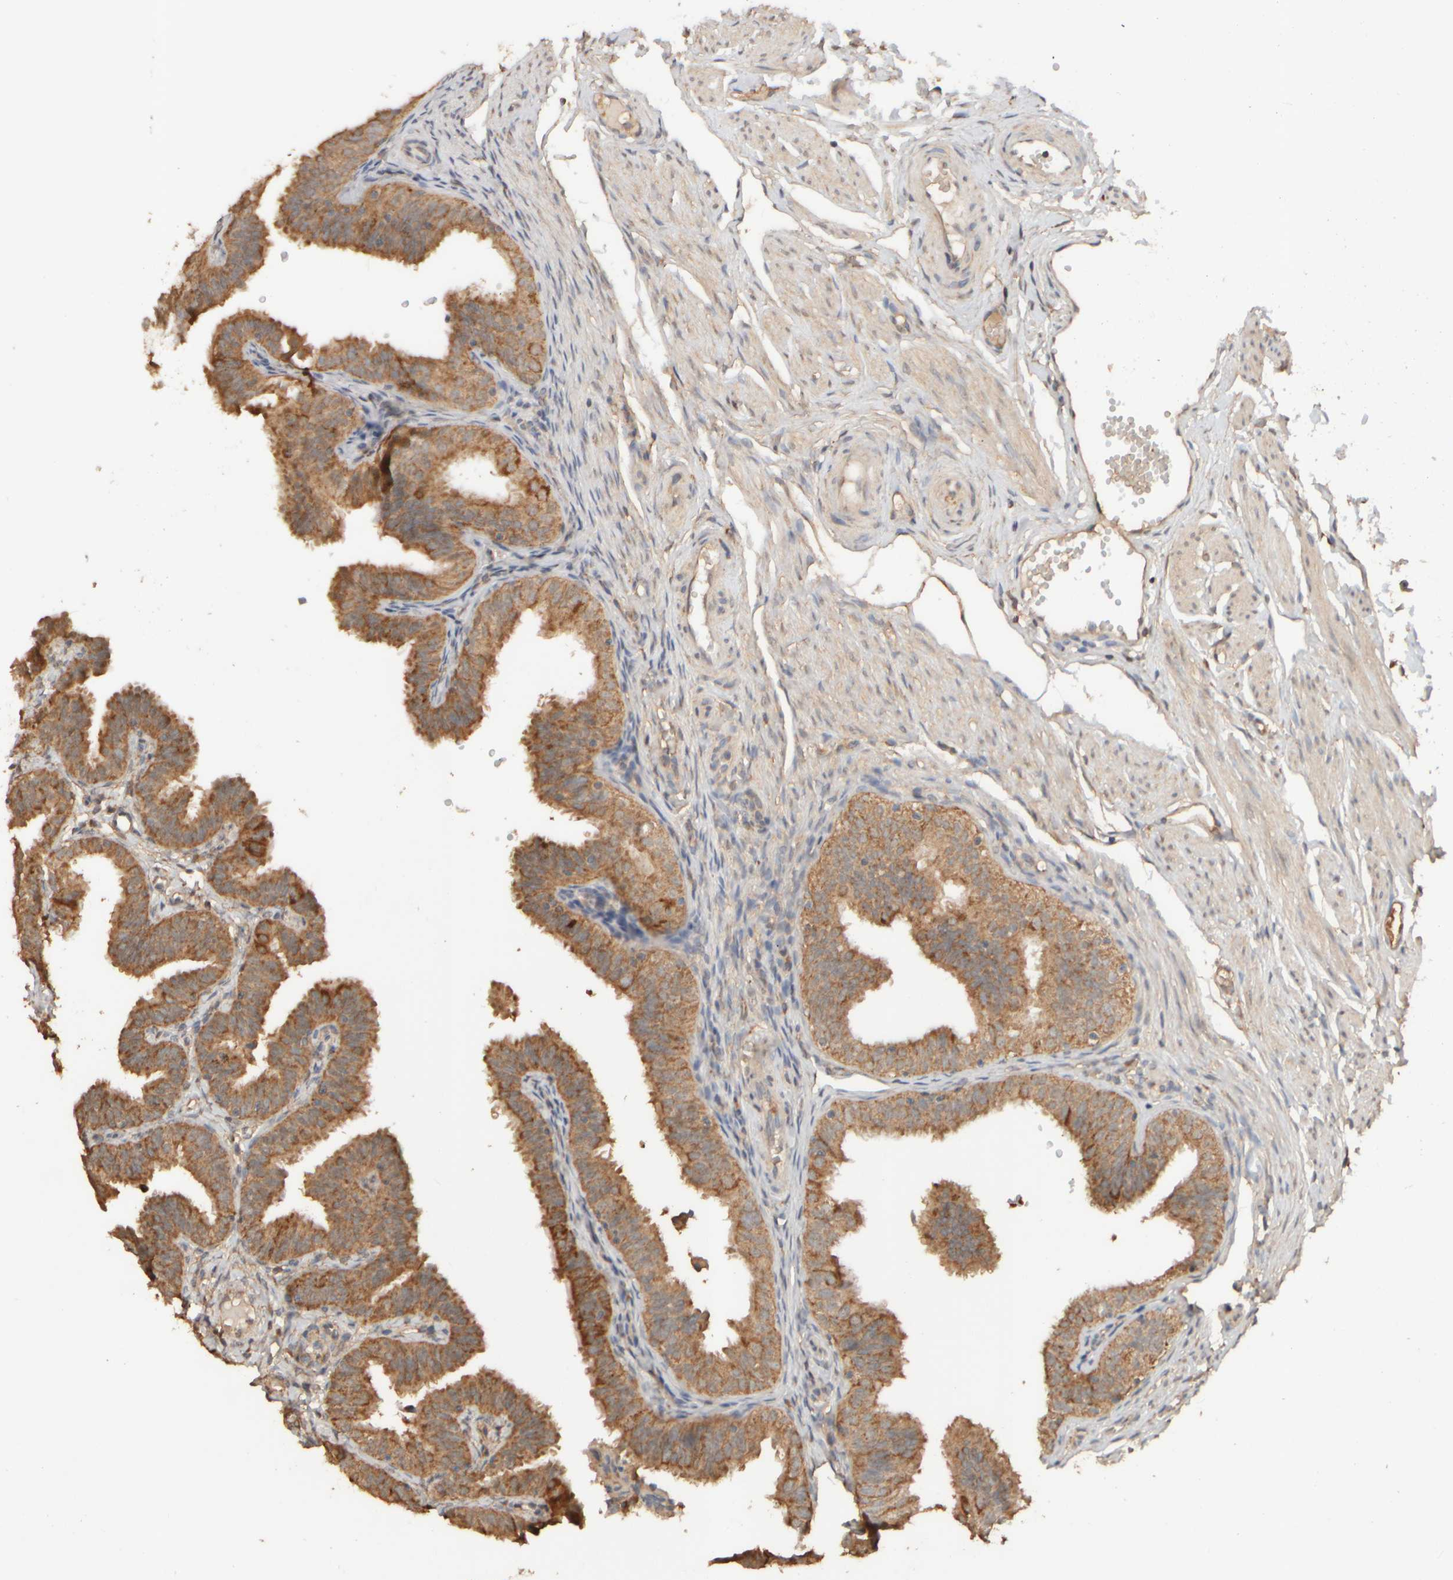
{"staining": {"intensity": "strong", "quantity": "25%-75%", "location": "cytoplasmic/membranous"}, "tissue": "fallopian tube", "cell_type": "Glandular cells", "image_type": "normal", "snomed": [{"axis": "morphology", "description": "Normal tissue, NOS"}, {"axis": "topography", "description": "Fallopian tube"}], "caption": "DAB (3,3'-diaminobenzidine) immunohistochemical staining of unremarkable fallopian tube displays strong cytoplasmic/membranous protein staining in about 25%-75% of glandular cells.", "gene": "EIF2B3", "patient": {"sex": "female", "age": 35}}